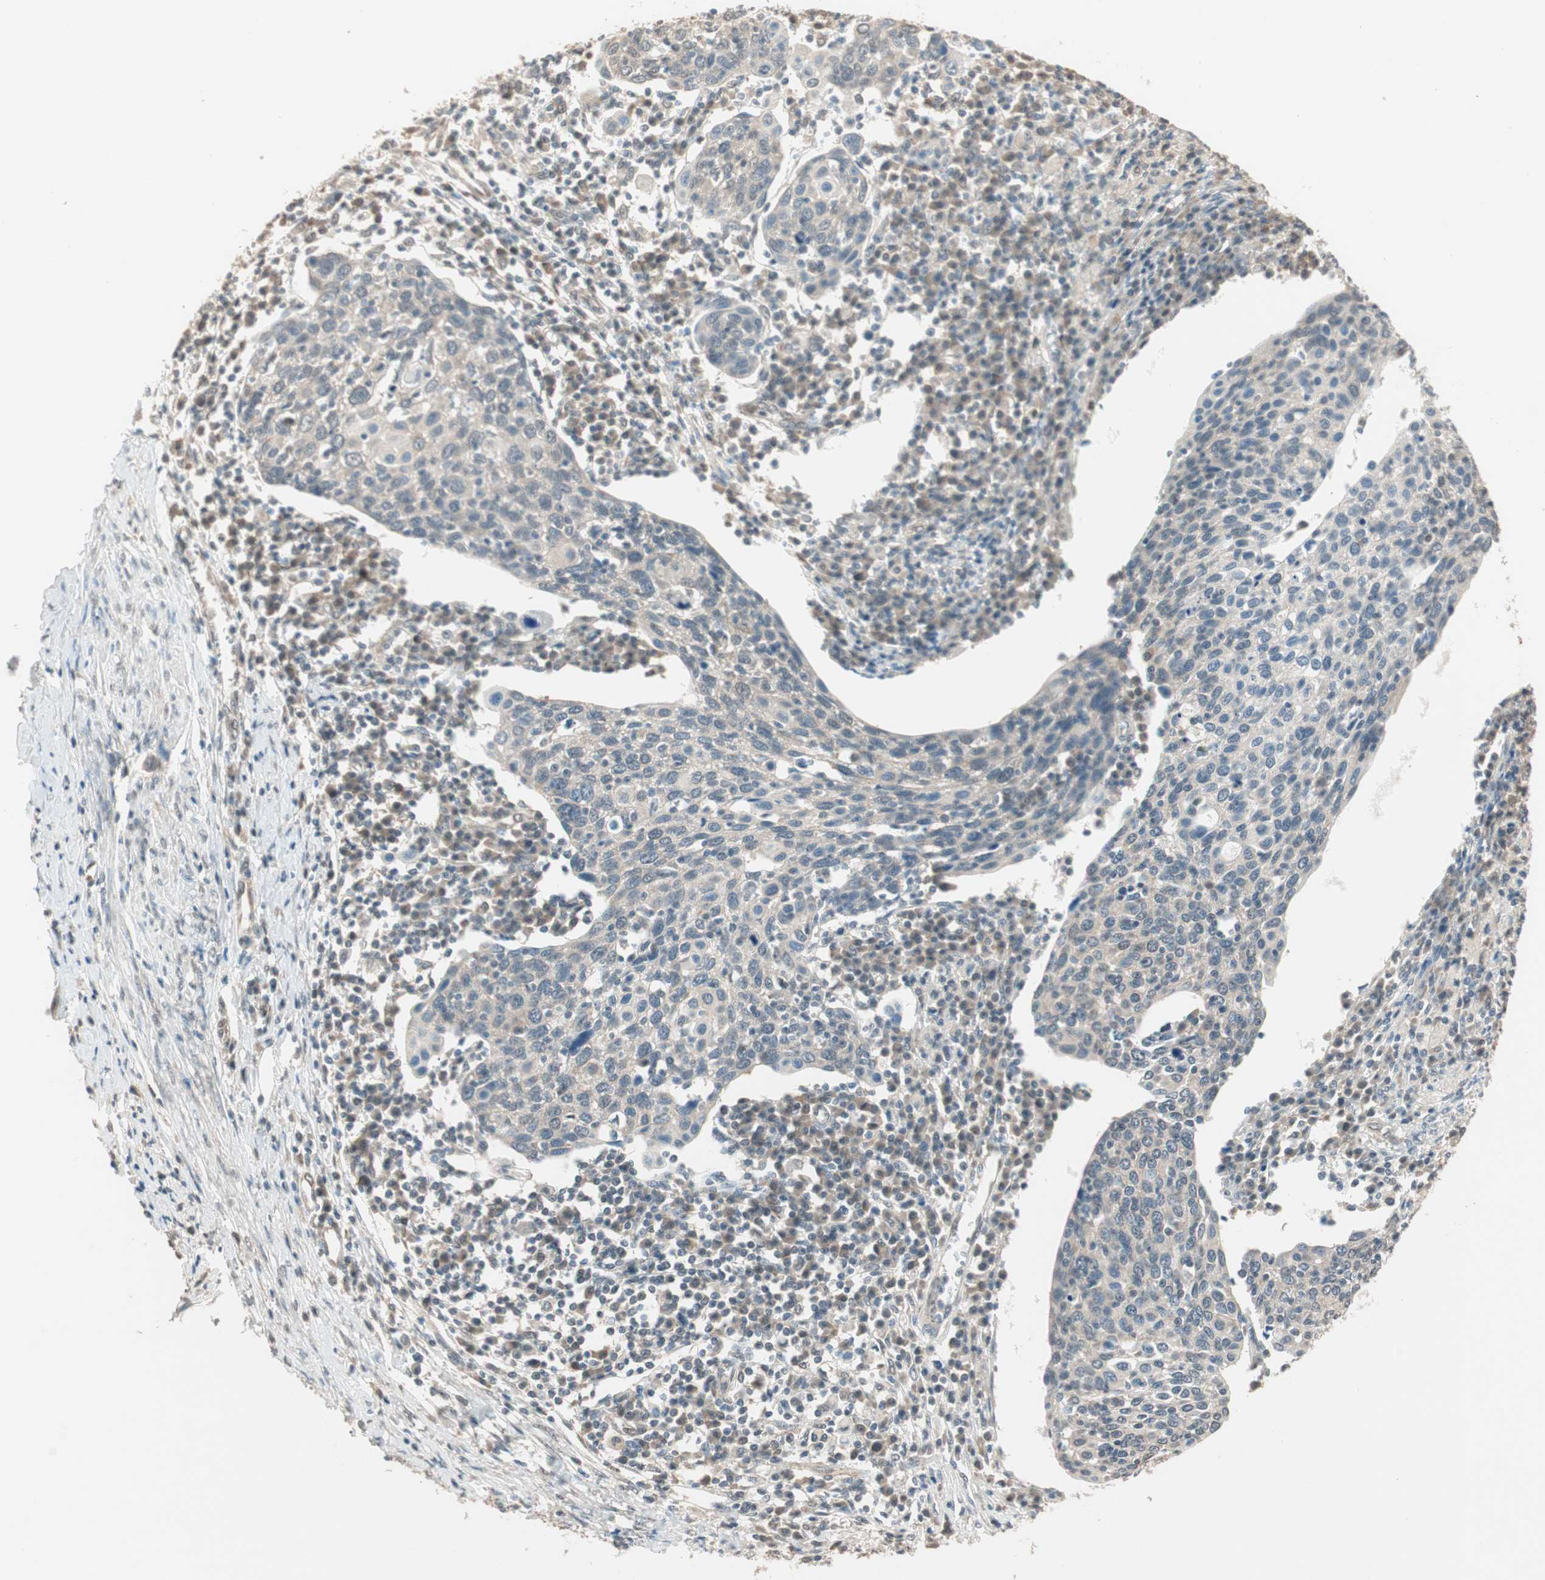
{"staining": {"intensity": "negative", "quantity": "none", "location": "none"}, "tissue": "cervical cancer", "cell_type": "Tumor cells", "image_type": "cancer", "snomed": [{"axis": "morphology", "description": "Squamous cell carcinoma, NOS"}, {"axis": "topography", "description": "Cervix"}], "caption": "Tumor cells show no significant expression in cervical cancer.", "gene": "USP5", "patient": {"sex": "female", "age": 40}}